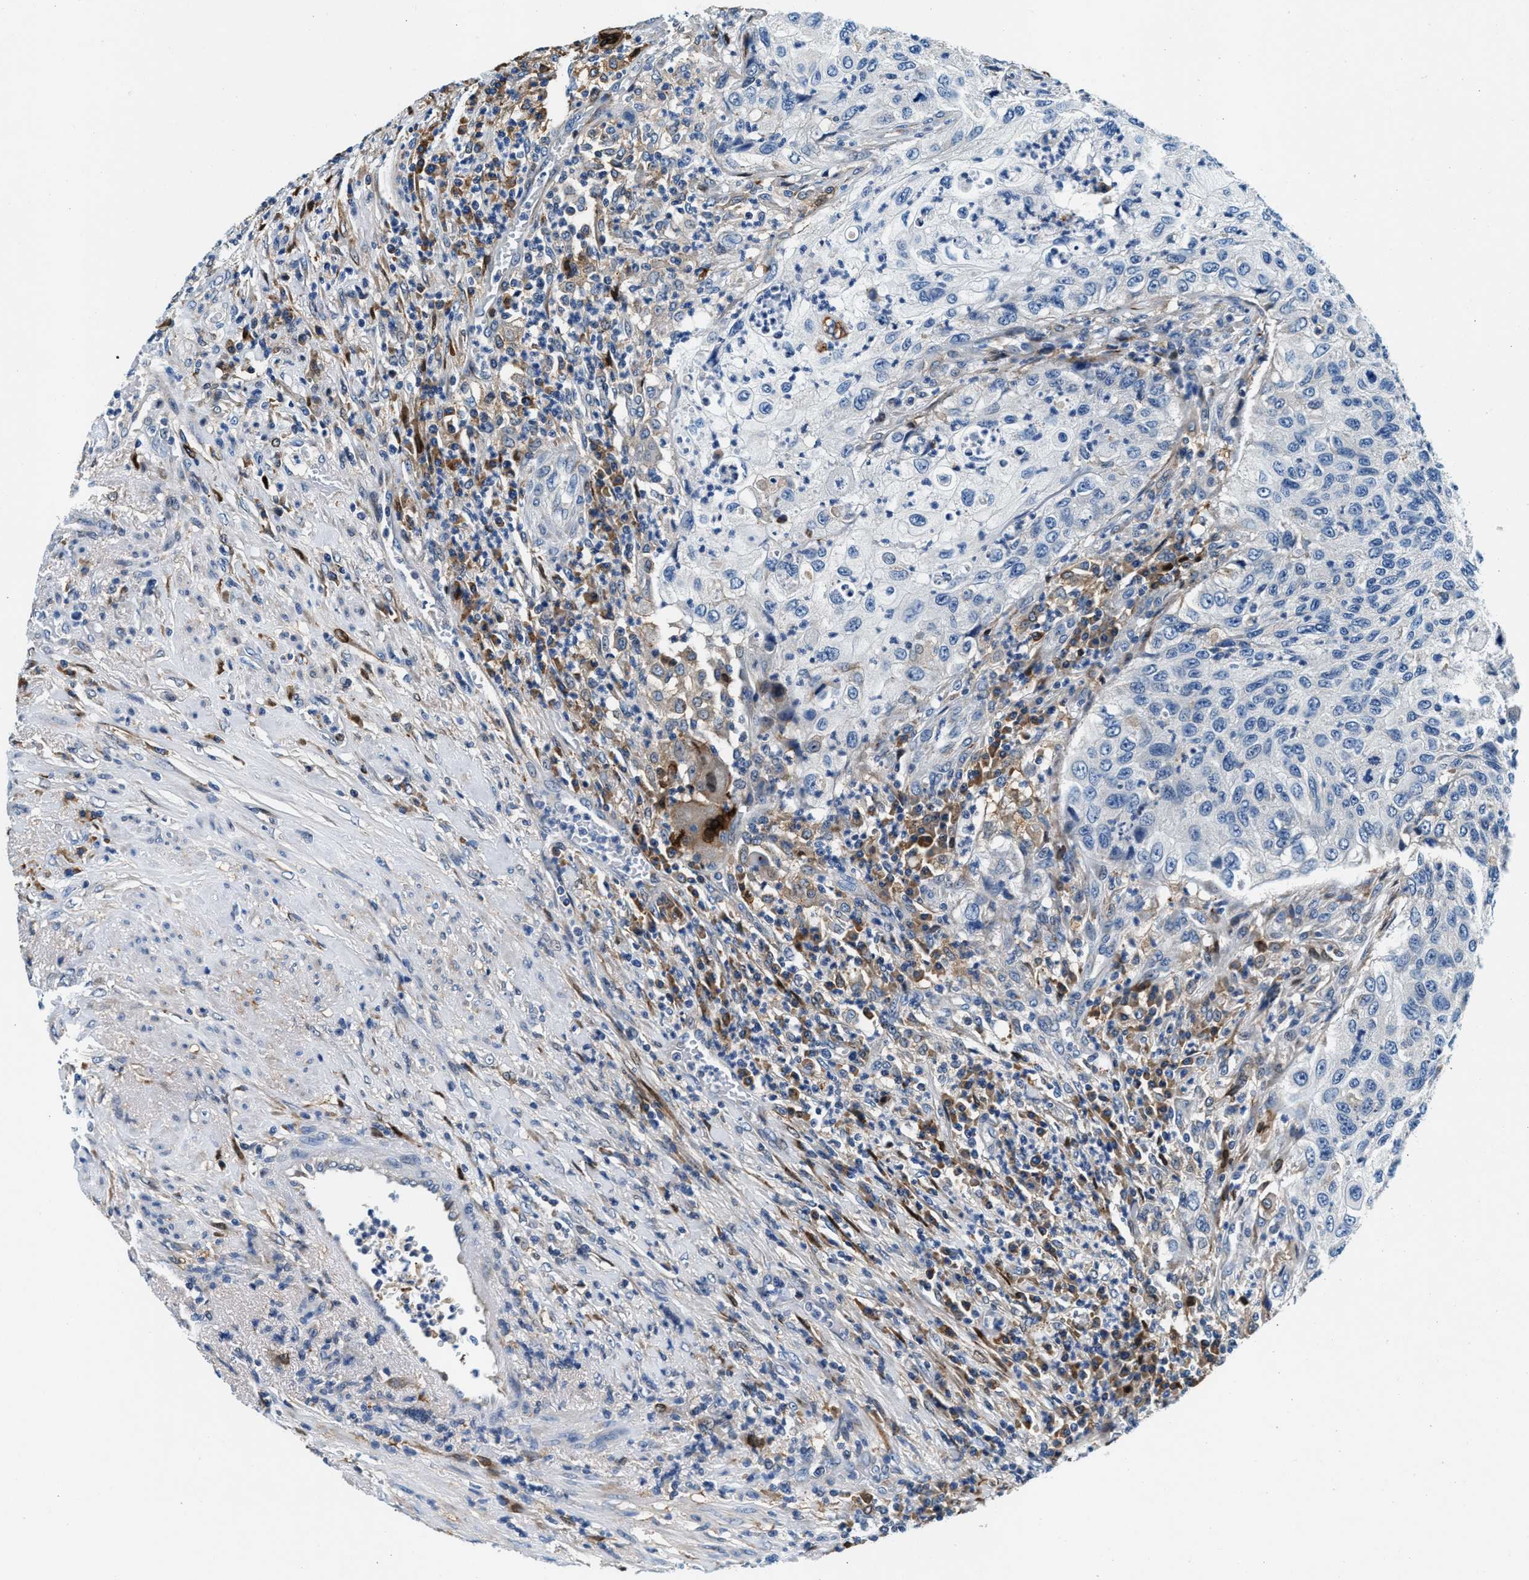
{"staining": {"intensity": "negative", "quantity": "none", "location": "none"}, "tissue": "urothelial cancer", "cell_type": "Tumor cells", "image_type": "cancer", "snomed": [{"axis": "morphology", "description": "Urothelial carcinoma, High grade"}, {"axis": "topography", "description": "Urinary bladder"}], "caption": "Photomicrograph shows no significant protein expression in tumor cells of high-grade urothelial carcinoma.", "gene": "SLFN11", "patient": {"sex": "female", "age": 60}}